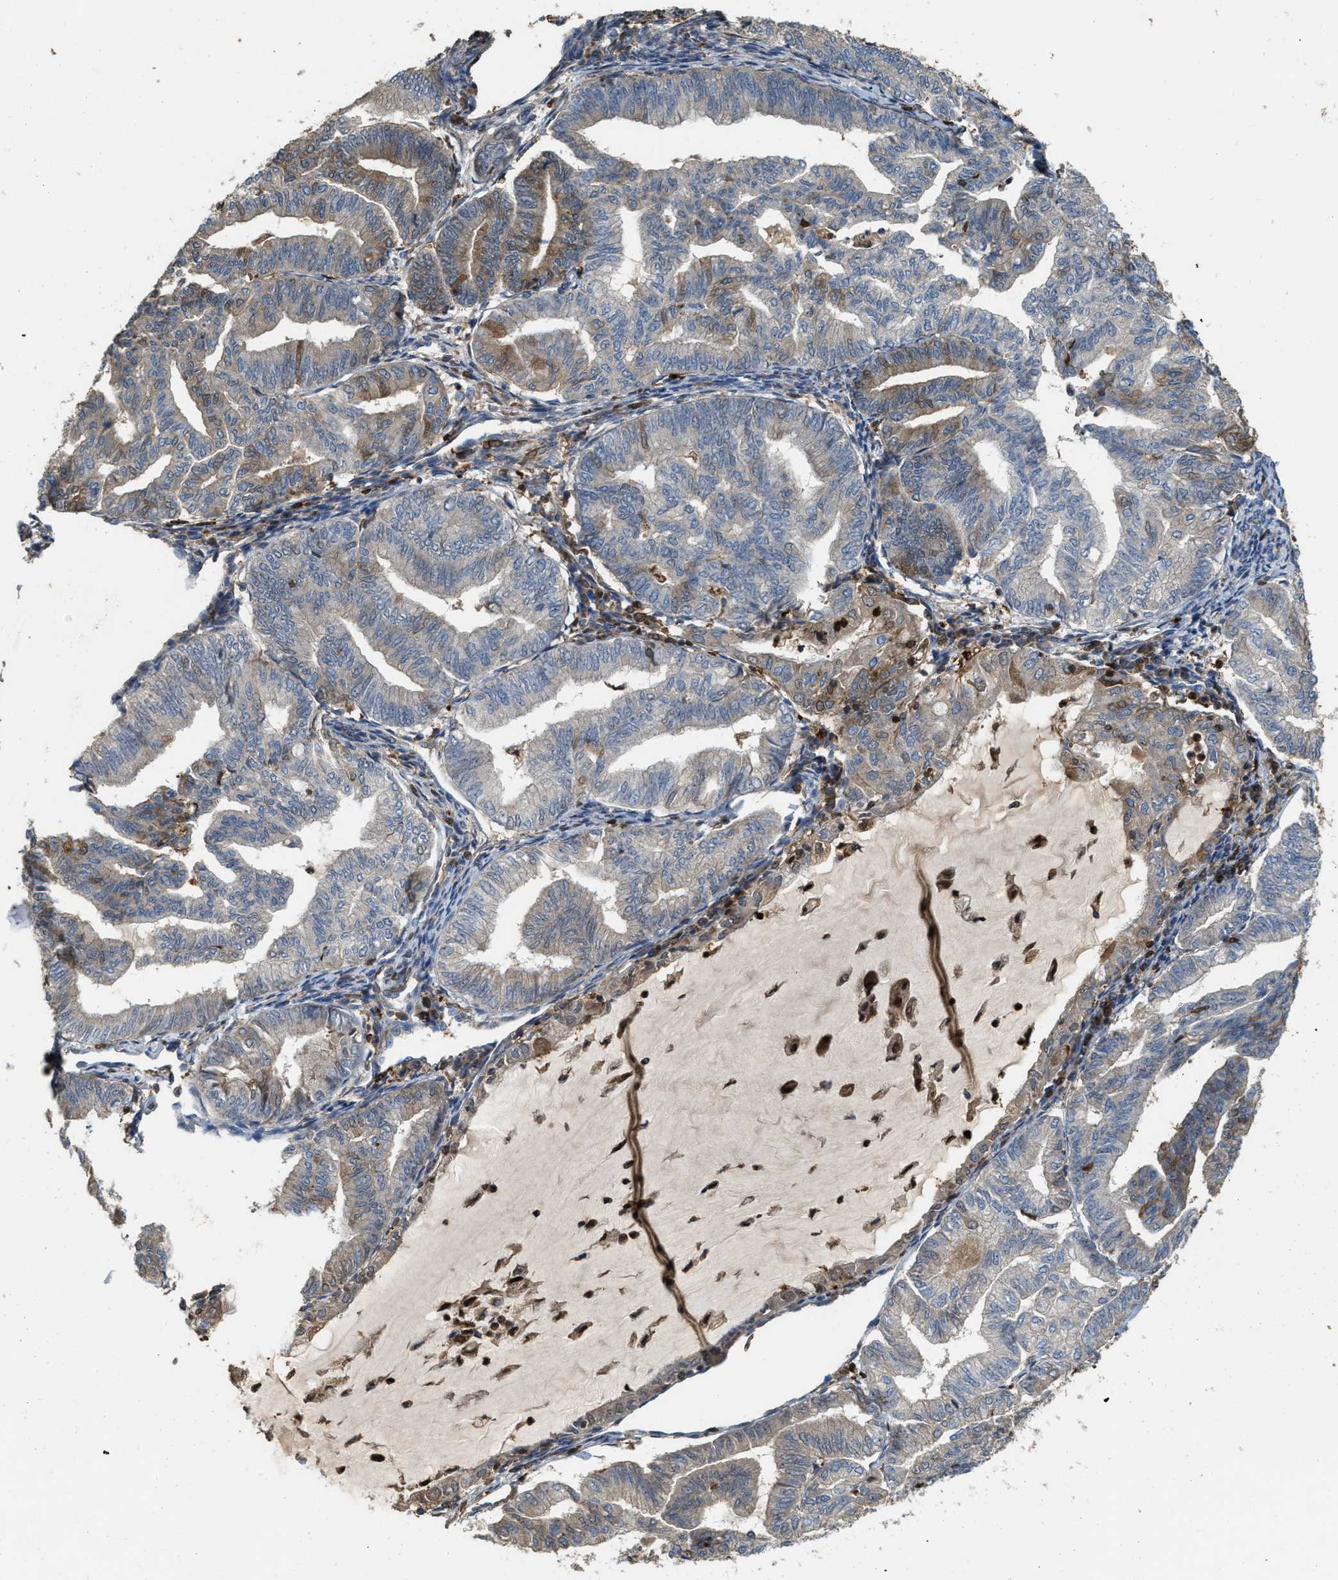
{"staining": {"intensity": "moderate", "quantity": "<25%", "location": "cytoplasmic/membranous"}, "tissue": "endometrial cancer", "cell_type": "Tumor cells", "image_type": "cancer", "snomed": [{"axis": "morphology", "description": "Adenocarcinoma, NOS"}, {"axis": "topography", "description": "Endometrium"}], "caption": "Protein expression analysis of human endometrial cancer reveals moderate cytoplasmic/membranous expression in approximately <25% of tumor cells. Nuclei are stained in blue.", "gene": "SERPINB5", "patient": {"sex": "female", "age": 79}}